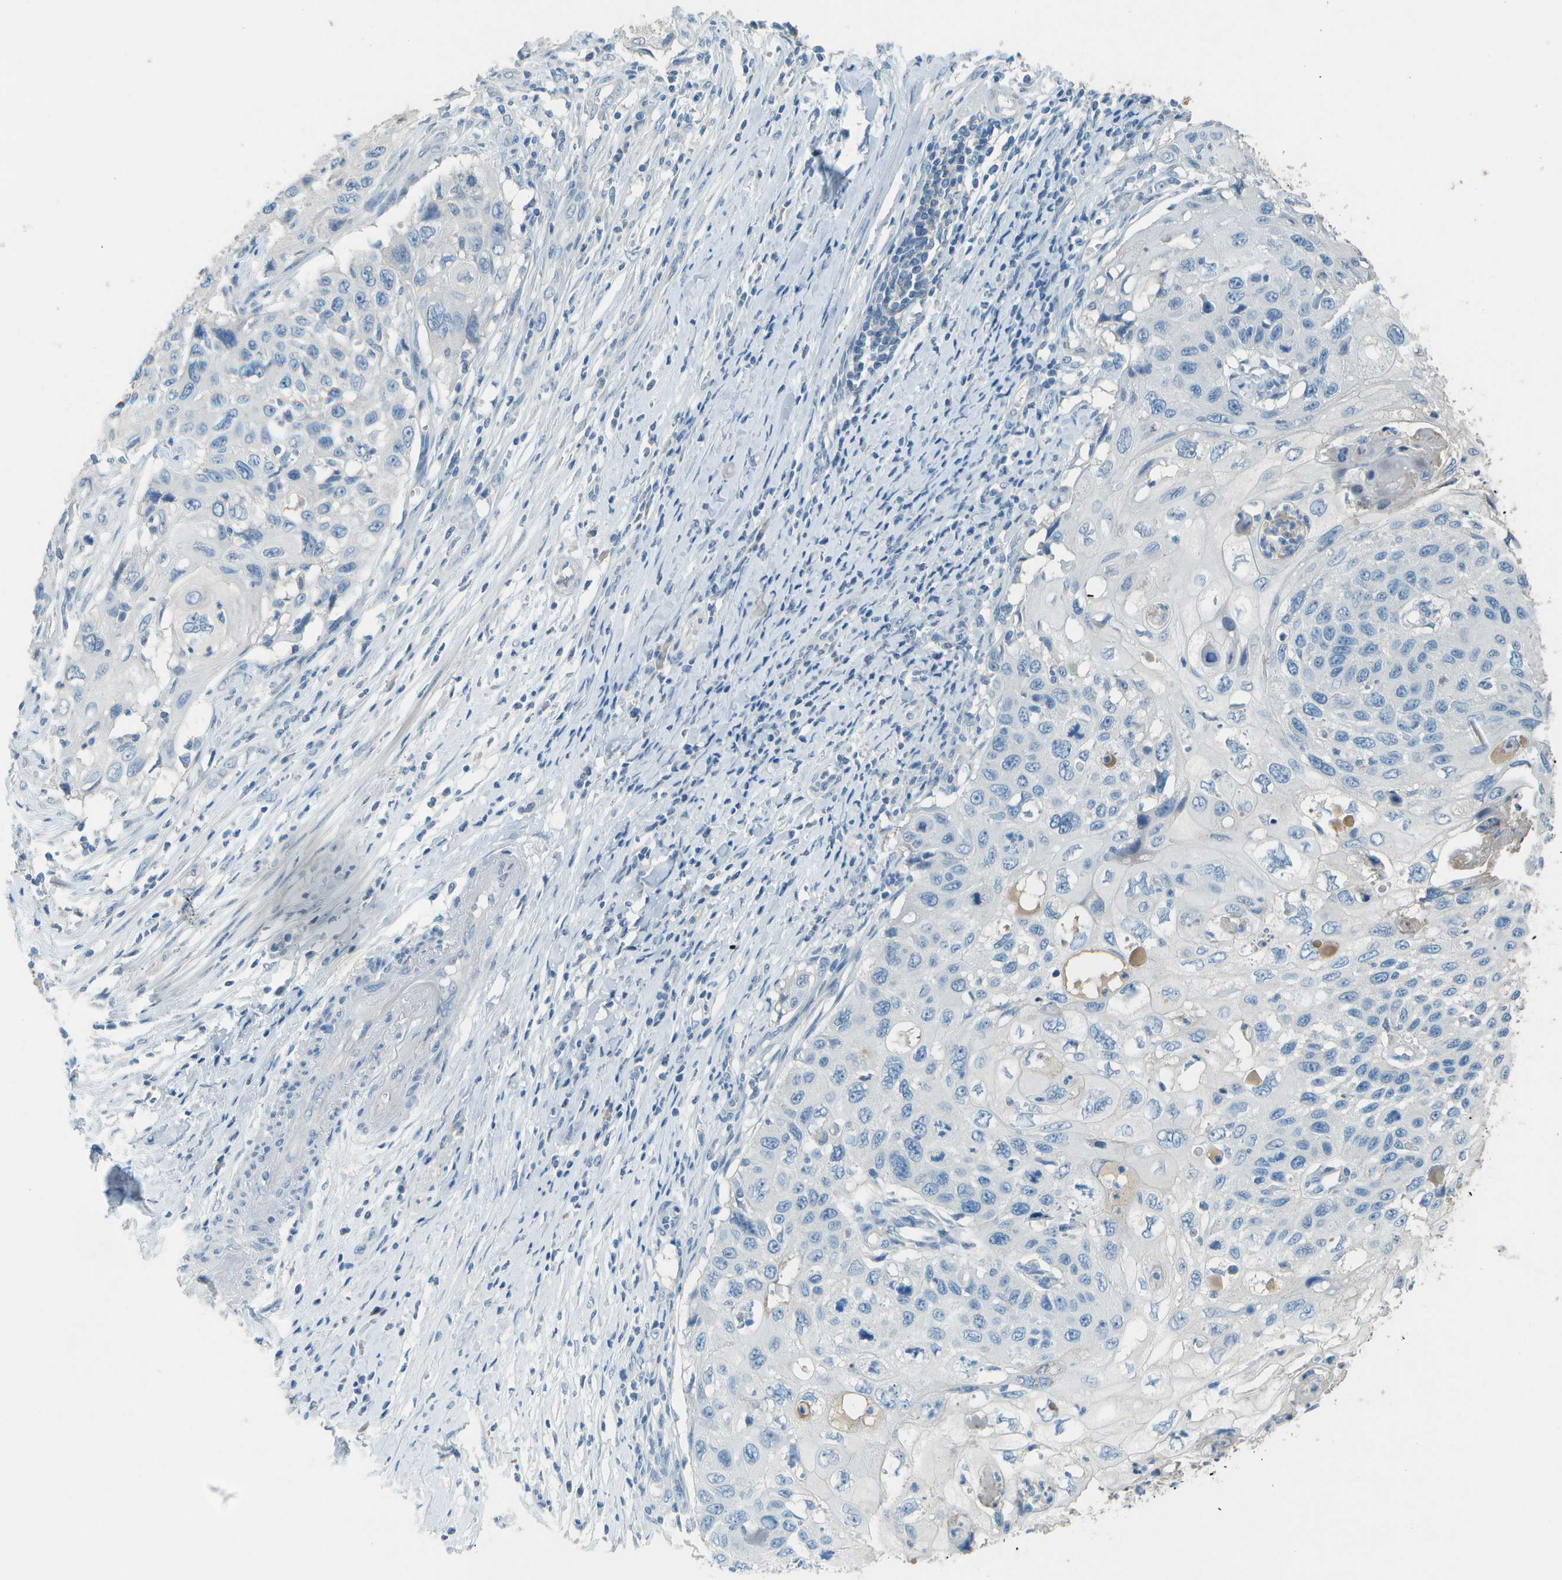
{"staining": {"intensity": "negative", "quantity": "none", "location": "none"}, "tissue": "cervical cancer", "cell_type": "Tumor cells", "image_type": "cancer", "snomed": [{"axis": "morphology", "description": "Squamous cell carcinoma, NOS"}, {"axis": "topography", "description": "Cervix"}], "caption": "Tumor cells show no significant protein expression in cervical cancer (squamous cell carcinoma).", "gene": "LGI2", "patient": {"sex": "female", "age": 70}}